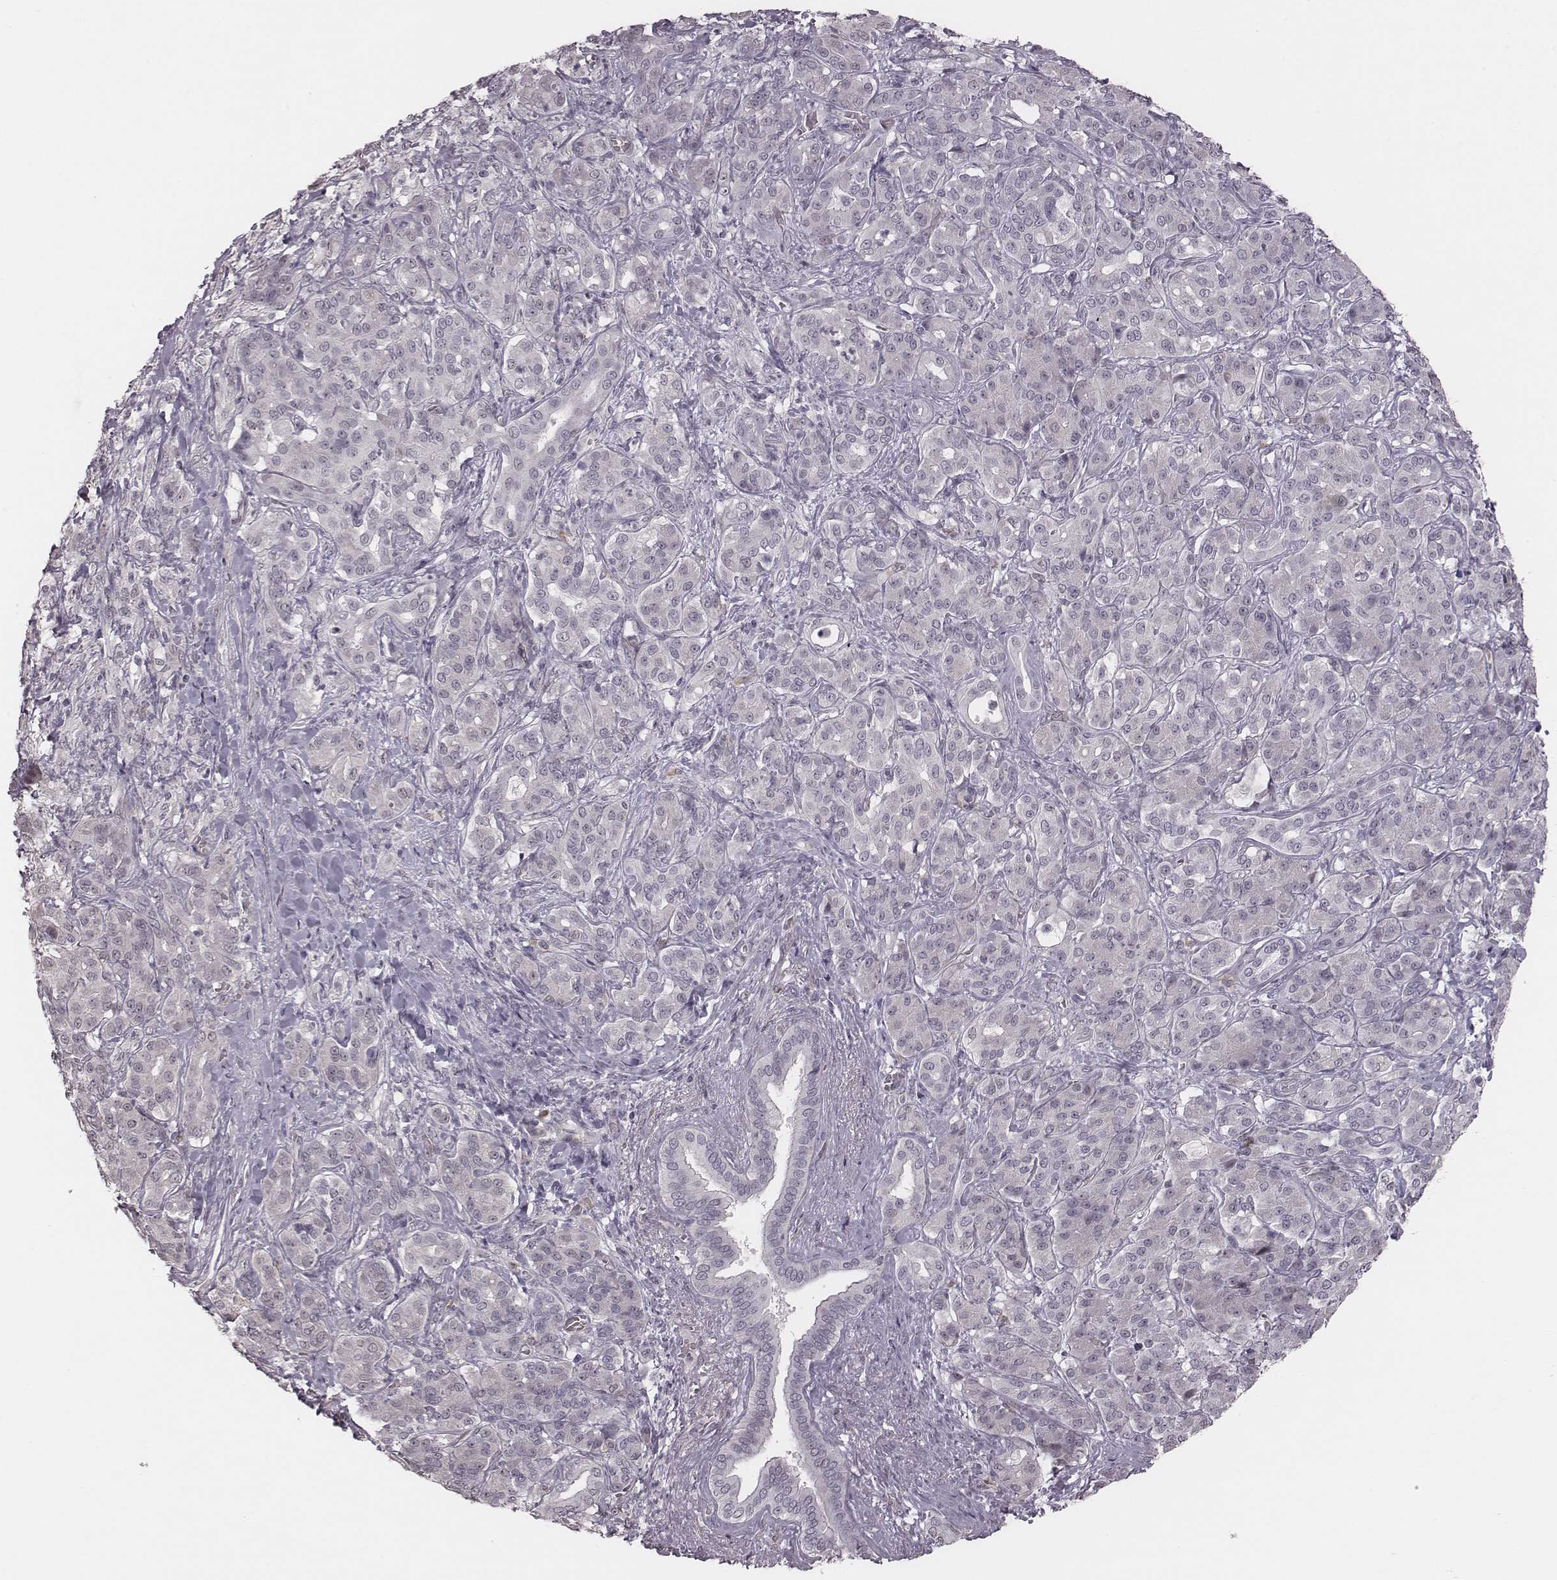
{"staining": {"intensity": "negative", "quantity": "none", "location": "none"}, "tissue": "pancreatic cancer", "cell_type": "Tumor cells", "image_type": "cancer", "snomed": [{"axis": "morphology", "description": "Normal tissue, NOS"}, {"axis": "morphology", "description": "Inflammation, NOS"}, {"axis": "morphology", "description": "Adenocarcinoma, NOS"}, {"axis": "topography", "description": "Pancreas"}], "caption": "Tumor cells are negative for protein expression in human pancreatic adenocarcinoma.", "gene": "RPGRIP1", "patient": {"sex": "male", "age": 57}}